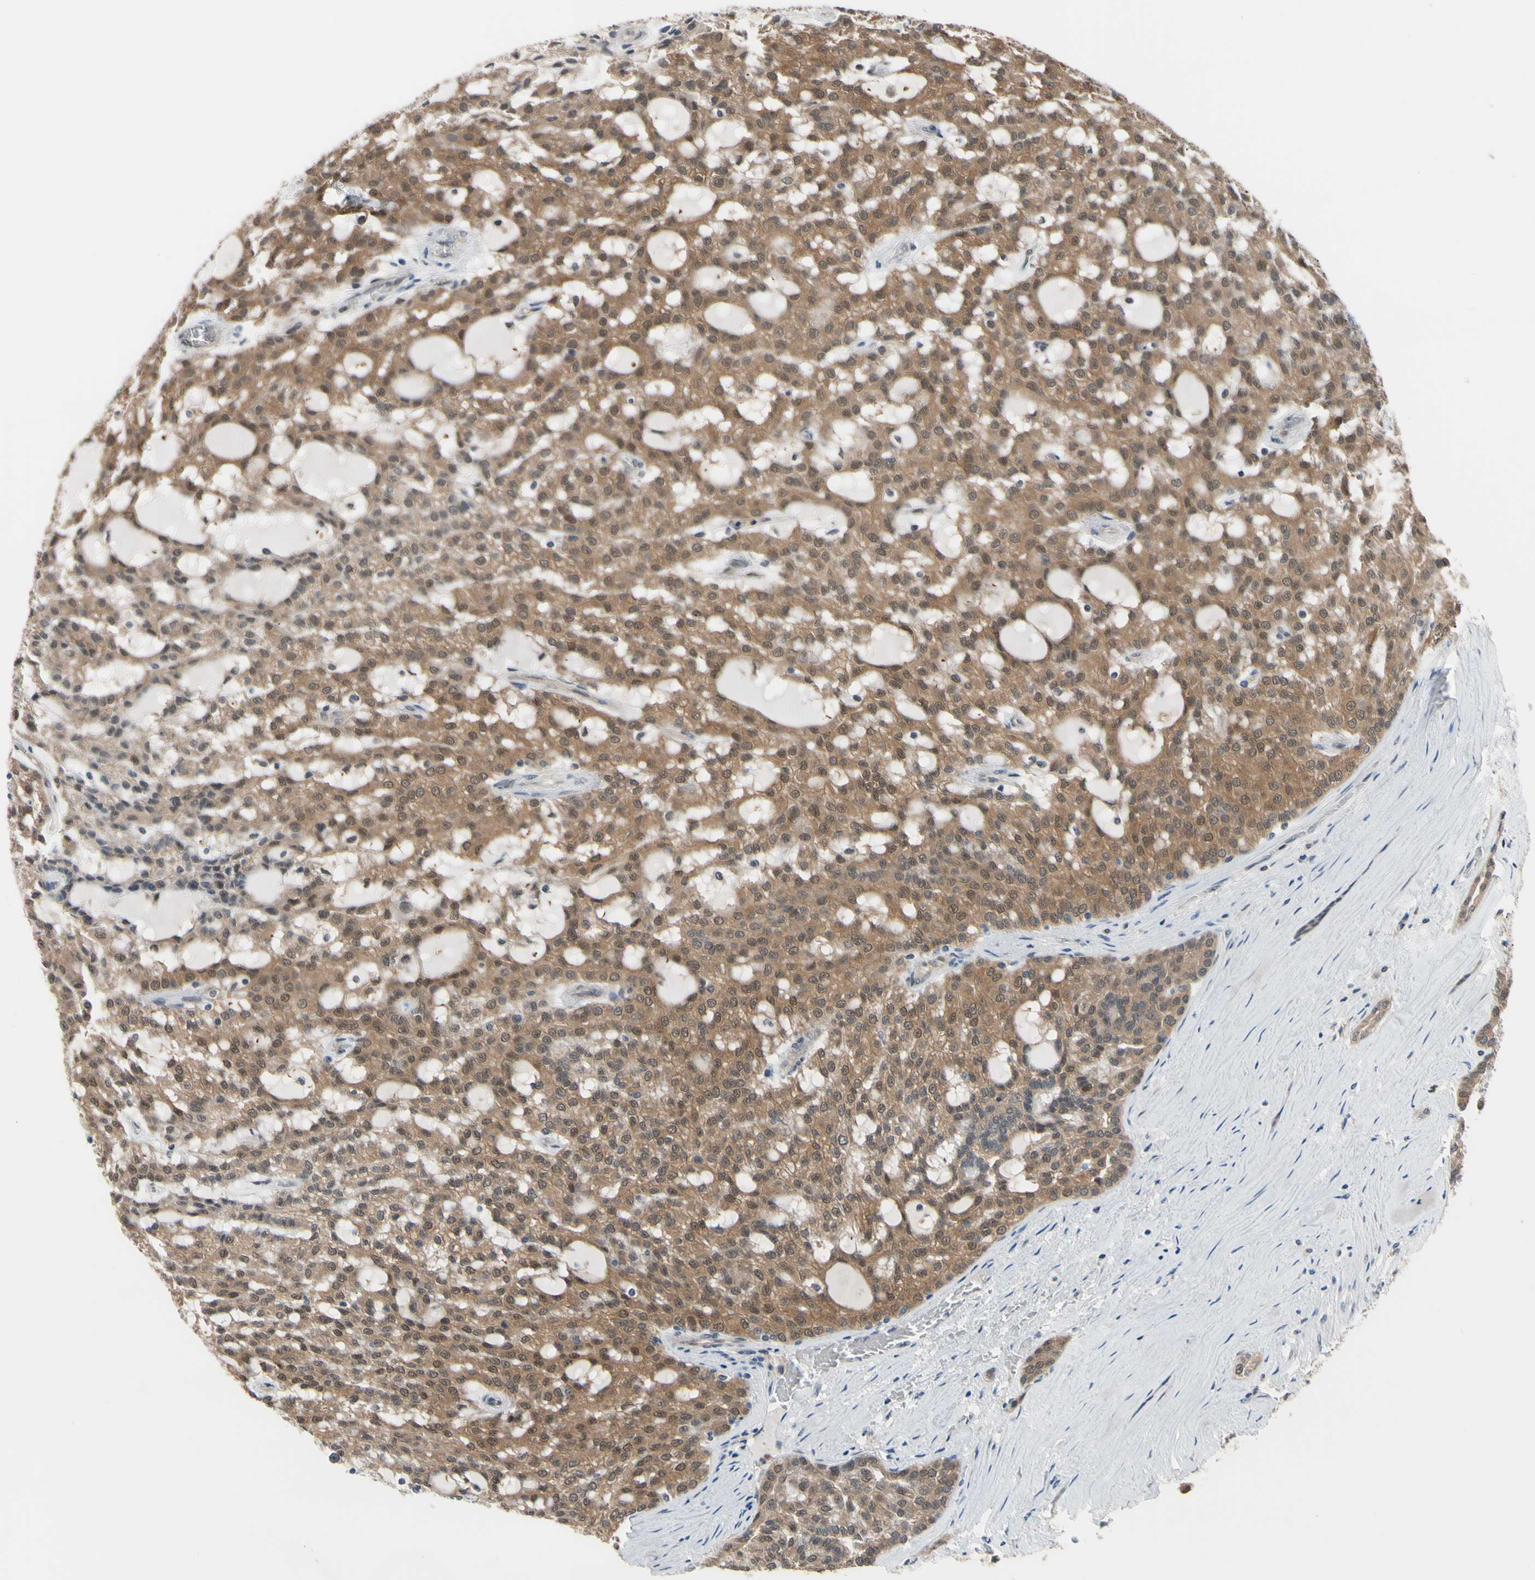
{"staining": {"intensity": "moderate", "quantity": ">75%", "location": "cytoplasmic/membranous,nuclear"}, "tissue": "renal cancer", "cell_type": "Tumor cells", "image_type": "cancer", "snomed": [{"axis": "morphology", "description": "Adenocarcinoma, NOS"}, {"axis": "topography", "description": "Kidney"}], "caption": "This micrograph shows immunohistochemistry staining of renal cancer, with medium moderate cytoplasmic/membranous and nuclear expression in approximately >75% of tumor cells.", "gene": "HSPA4", "patient": {"sex": "male", "age": 63}}